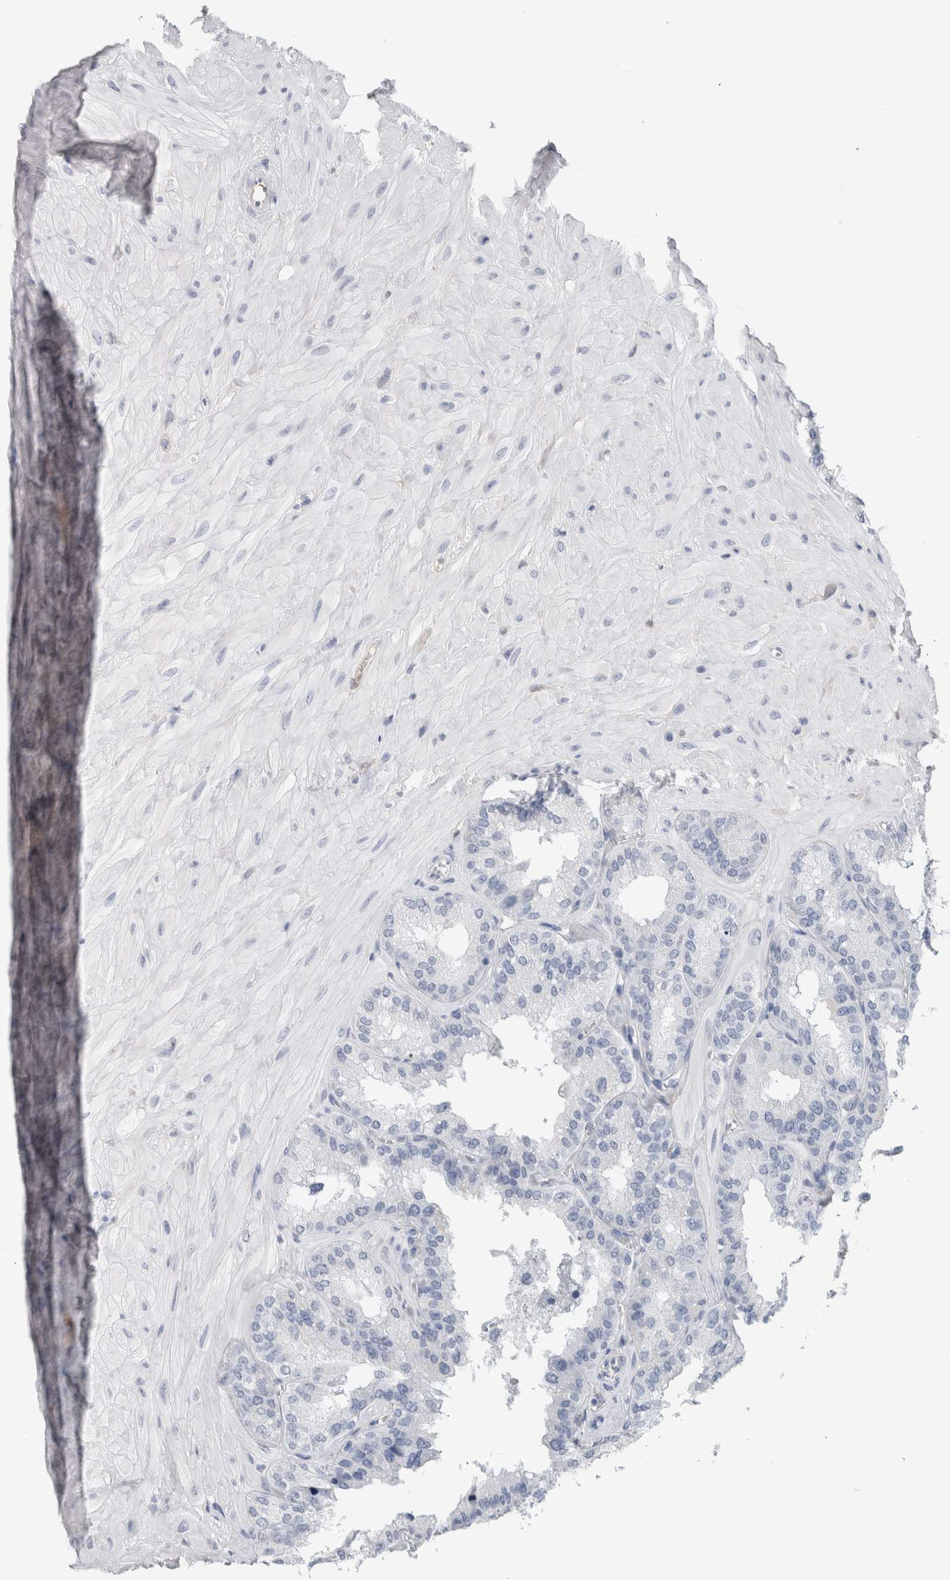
{"staining": {"intensity": "negative", "quantity": "none", "location": "none"}, "tissue": "seminal vesicle", "cell_type": "Glandular cells", "image_type": "normal", "snomed": [{"axis": "morphology", "description": "Normal tissue, NOS"}, {"axis": "topography", "description": "Prostate"}, {"axis": "topography", "description": "Seminal veicle"}], "caption": "Glandular cells show no significant protein expression in unremarkable seminal vesicle. (Immunohistochemistry, brightfield microscopy, high magnification).", "gene": "FABP4", "patient": {"sex": "male", "age": 51}}